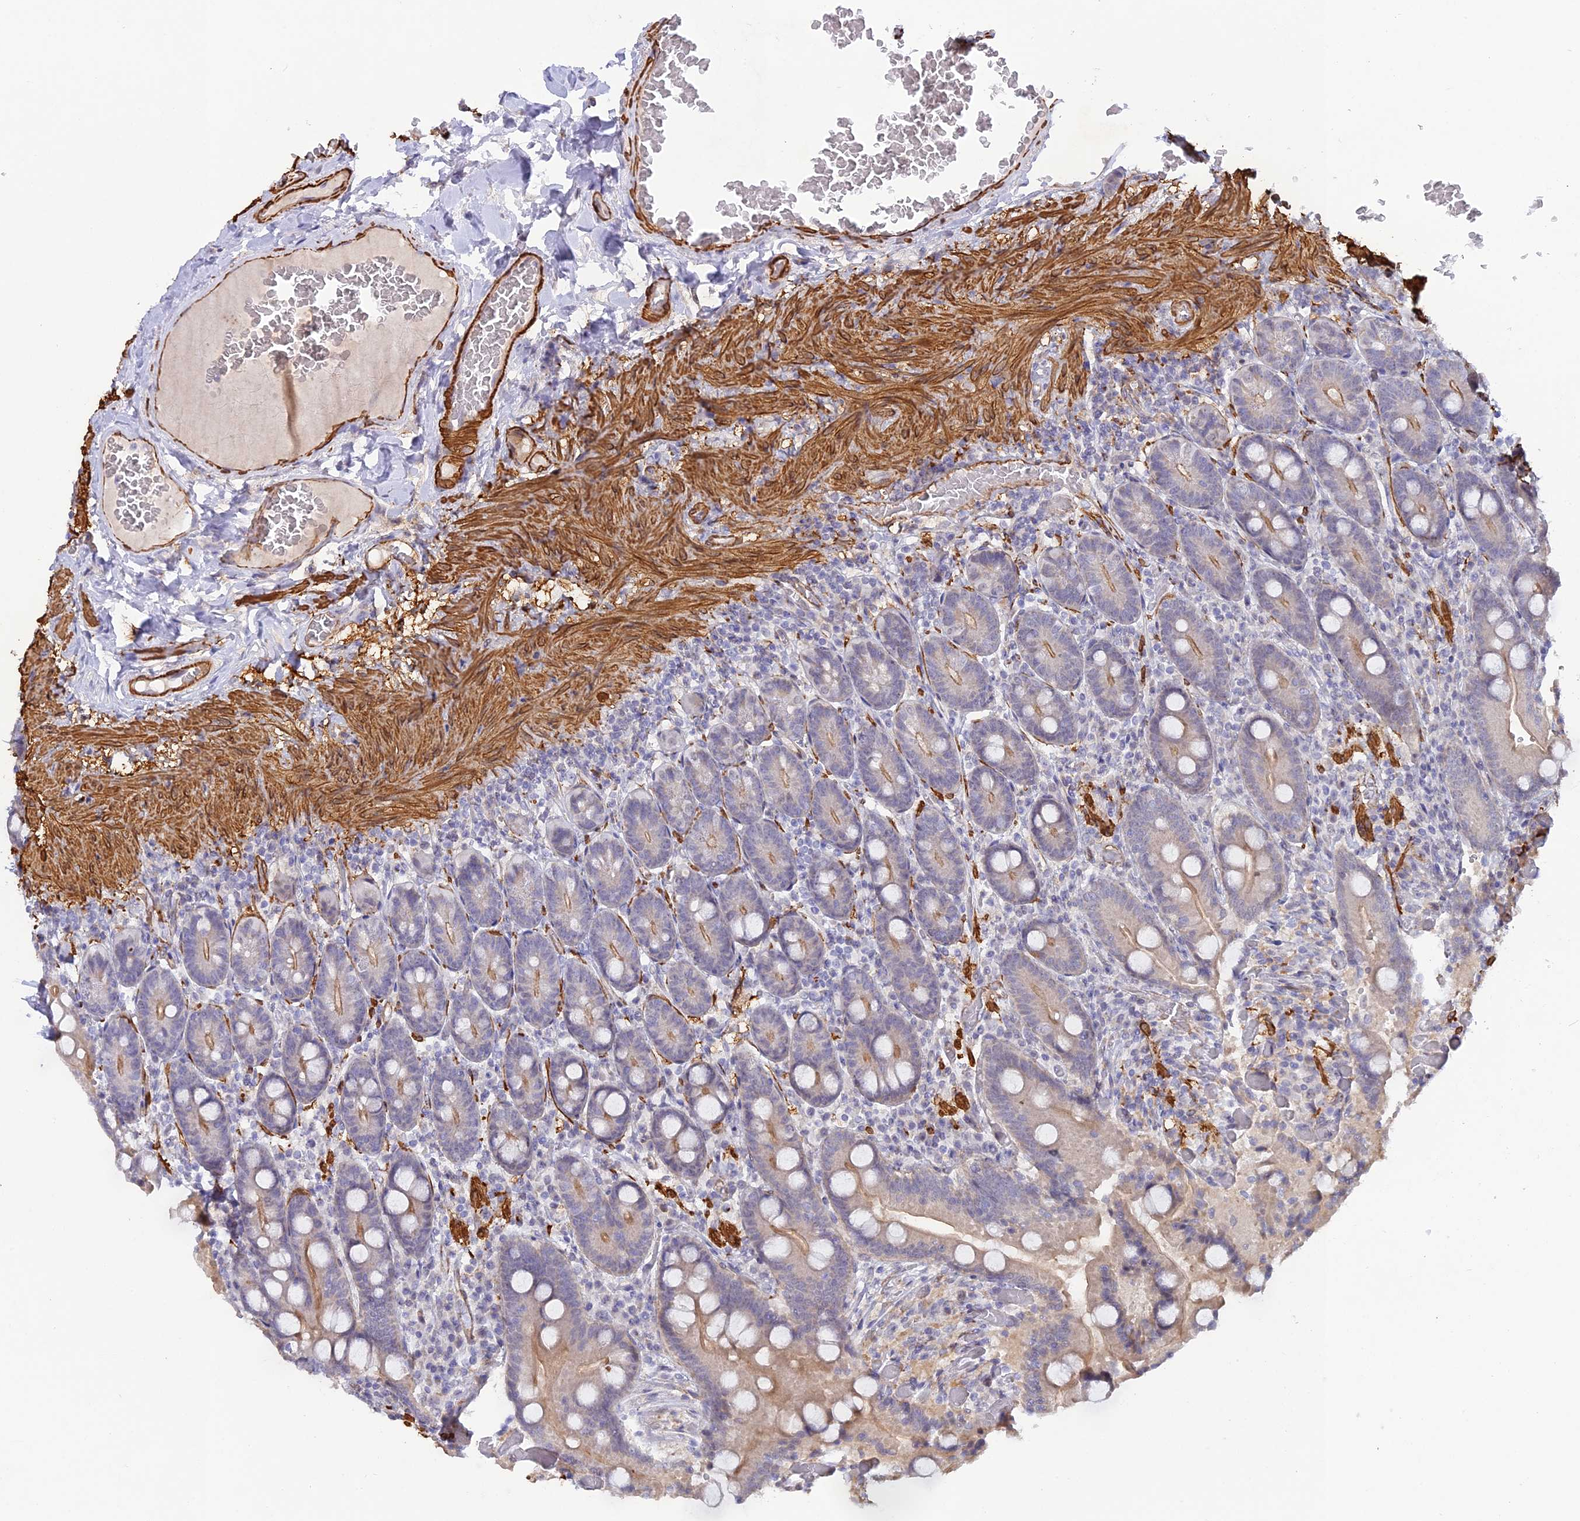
{"staining": {"intensity": "moderate", "quantity": "25%-75%", "location": "cytoplasmic/membranous"}, "tissue": "duodenum", "cell_type": "Glandular cells", "image_type": "normal", "snomed": [{"axis": "morphology", "description": "Normal tissue, NOS"}, {"axis": "topography", "description": "Duodenum"}], "caption": "Duodenum stained with immunohistochemistry exhibits moderate cytoplasmic/membranous staining in approximately 25%-75% of glandular cells.", "gene": "CCDC154", "patient": {"sex": "female", "age": 62}}